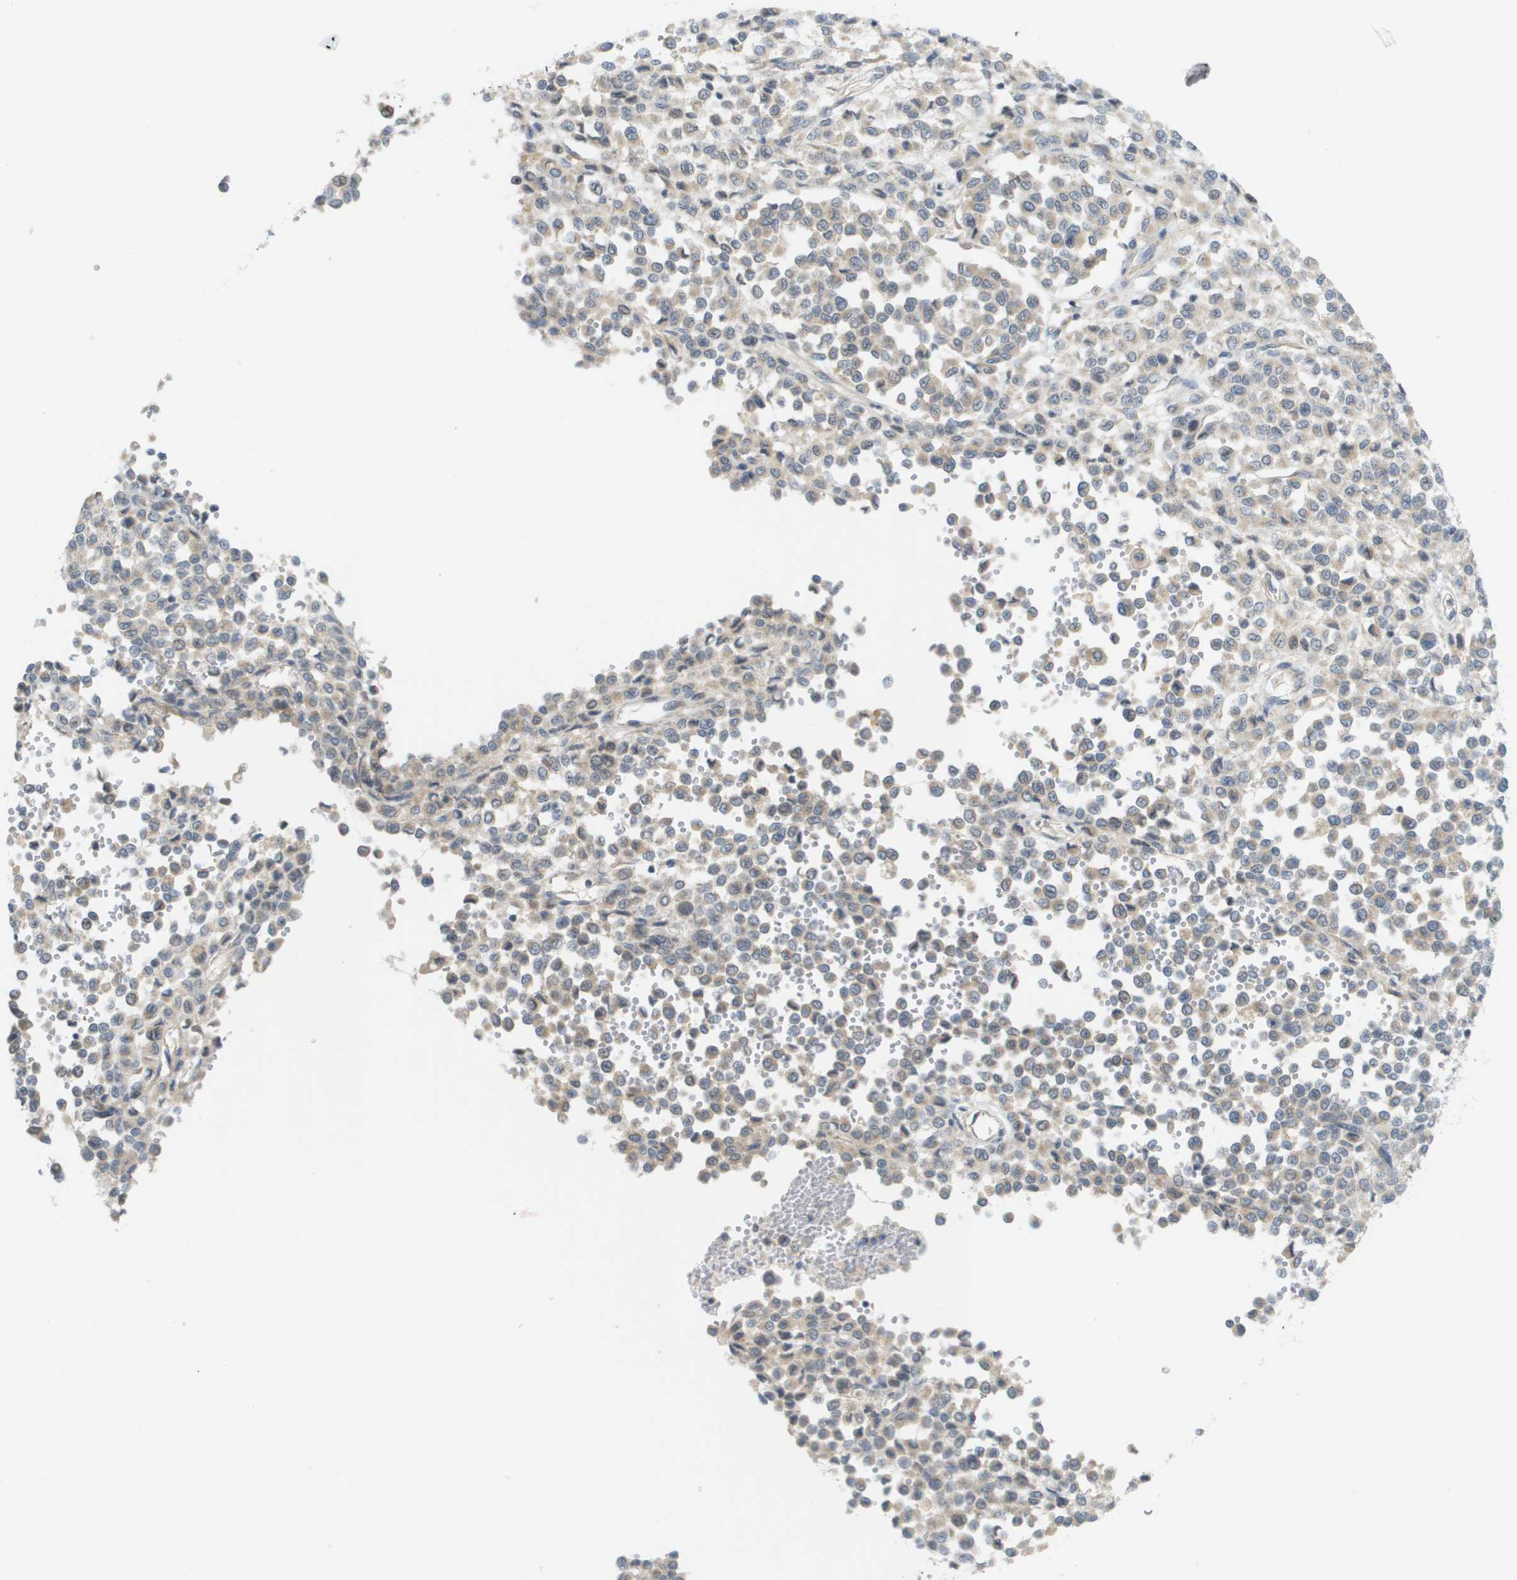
{"staining": {"intensity": "weak", "quantity": "<25%", "location": "cytoplasmic/membranous"}, "tissue": "melanoma", "cell_type": "Tumor cells", "image_type": "cancer", "snomed": [{"axis": "morphology", "description": "Malignant melanoma, Metastatic site"}, {"axis": "topography", "description": "Pancreas"}], "caption": "DAB immunohistochemical staining of malignant melanoma (metastatic site) reveals no significant expression in tumor cells.", "gene": "PROC", "patient": {"sex": "female", "age": 30}}